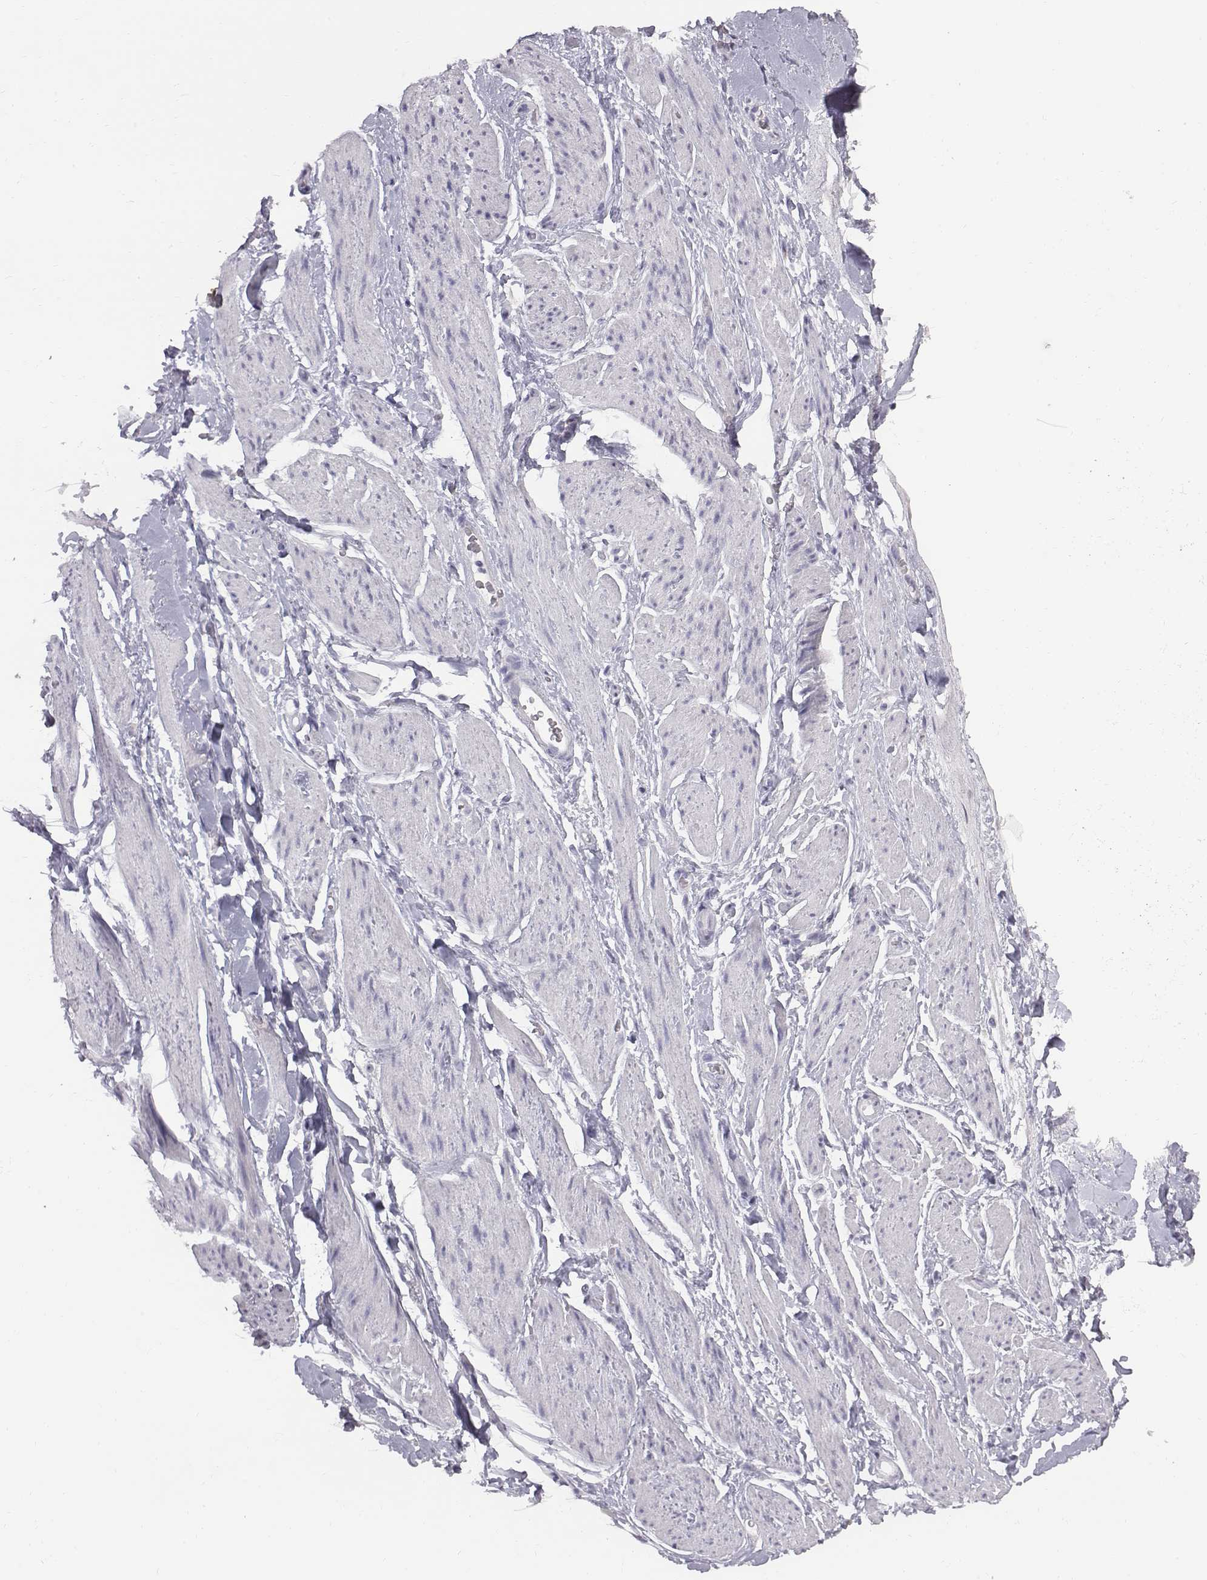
{"staining": {"intensity": "negative", "quantity": "none", "location": "none"}, "tissue": "adipose tissue", "cell_type": "Adipocytes", "image_type": "normal", "snomed": [{"axis": "morphology", "description": "Normal tissue, NOS"}, {"axis": "topography", "description": "Anal"}, {"axis": "topography", "description": "Peripheral nerve tissue"}], "caption": "This image is of normal adipose tissue stained with immunohistochemistry to label a protein in brown with the nuclei are counter-stained blue. There is no expression in adipocytes. Nuclei are stained in blue.", "gene": "C6orf58", "patient": {"sex": "male", "age": 53}}